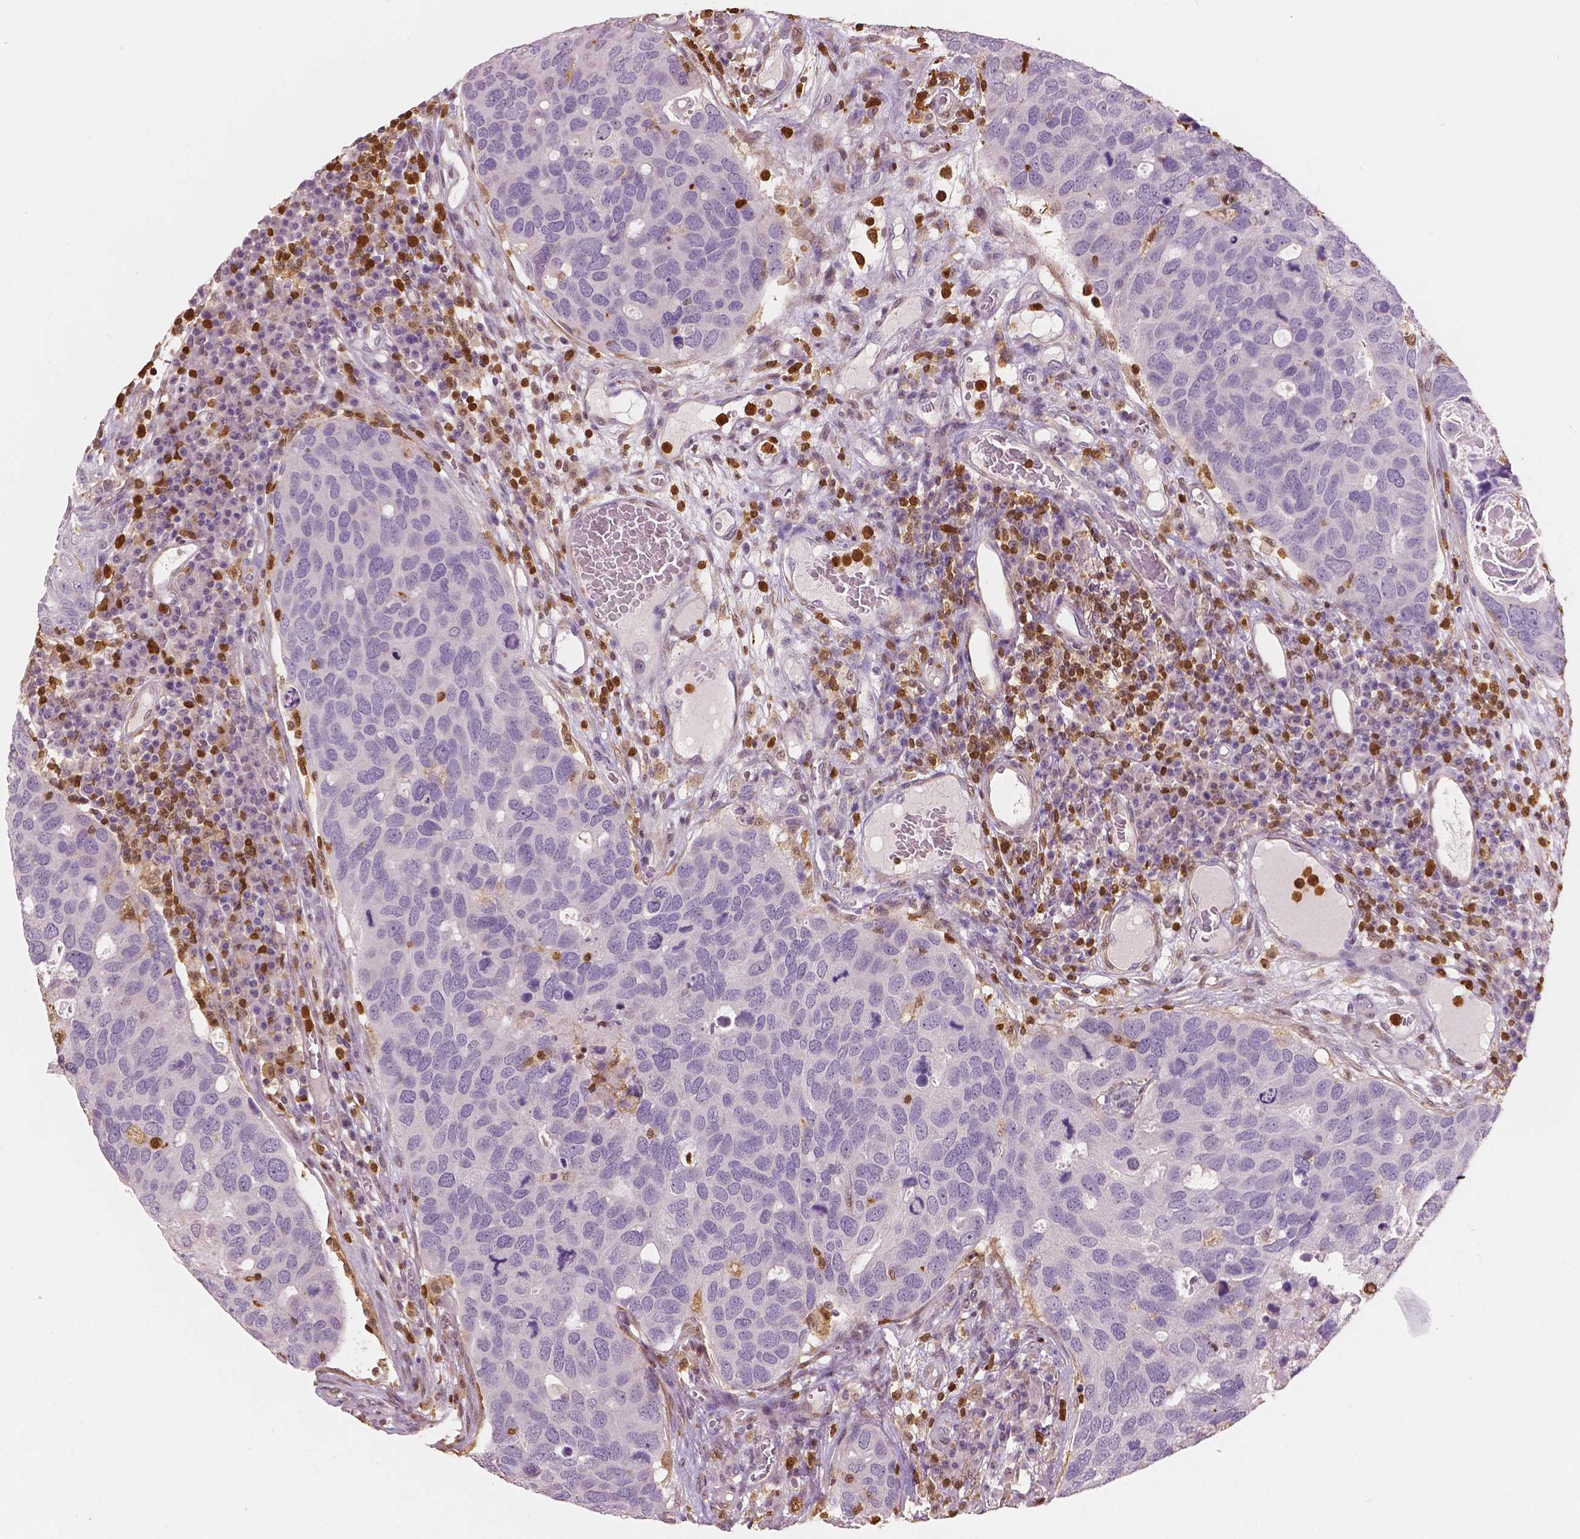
{"staining": {"intensity": "negative", "quantity": "none", "location": "none"}, "tissue": "breast cancer", "cell_type": "Tumor cells", "image_type": "cancer", "snomed": [{"axis": "morphology", "description": "Duct carcinoma"}, {"axis": "topography", "description": "Breast"}], "caption": "There is no significant staining in tumor cells of infiltrating ductal carcinoma (breast).", "gene": "S100A4", "patient": {"sex": "female", "age": 83}}